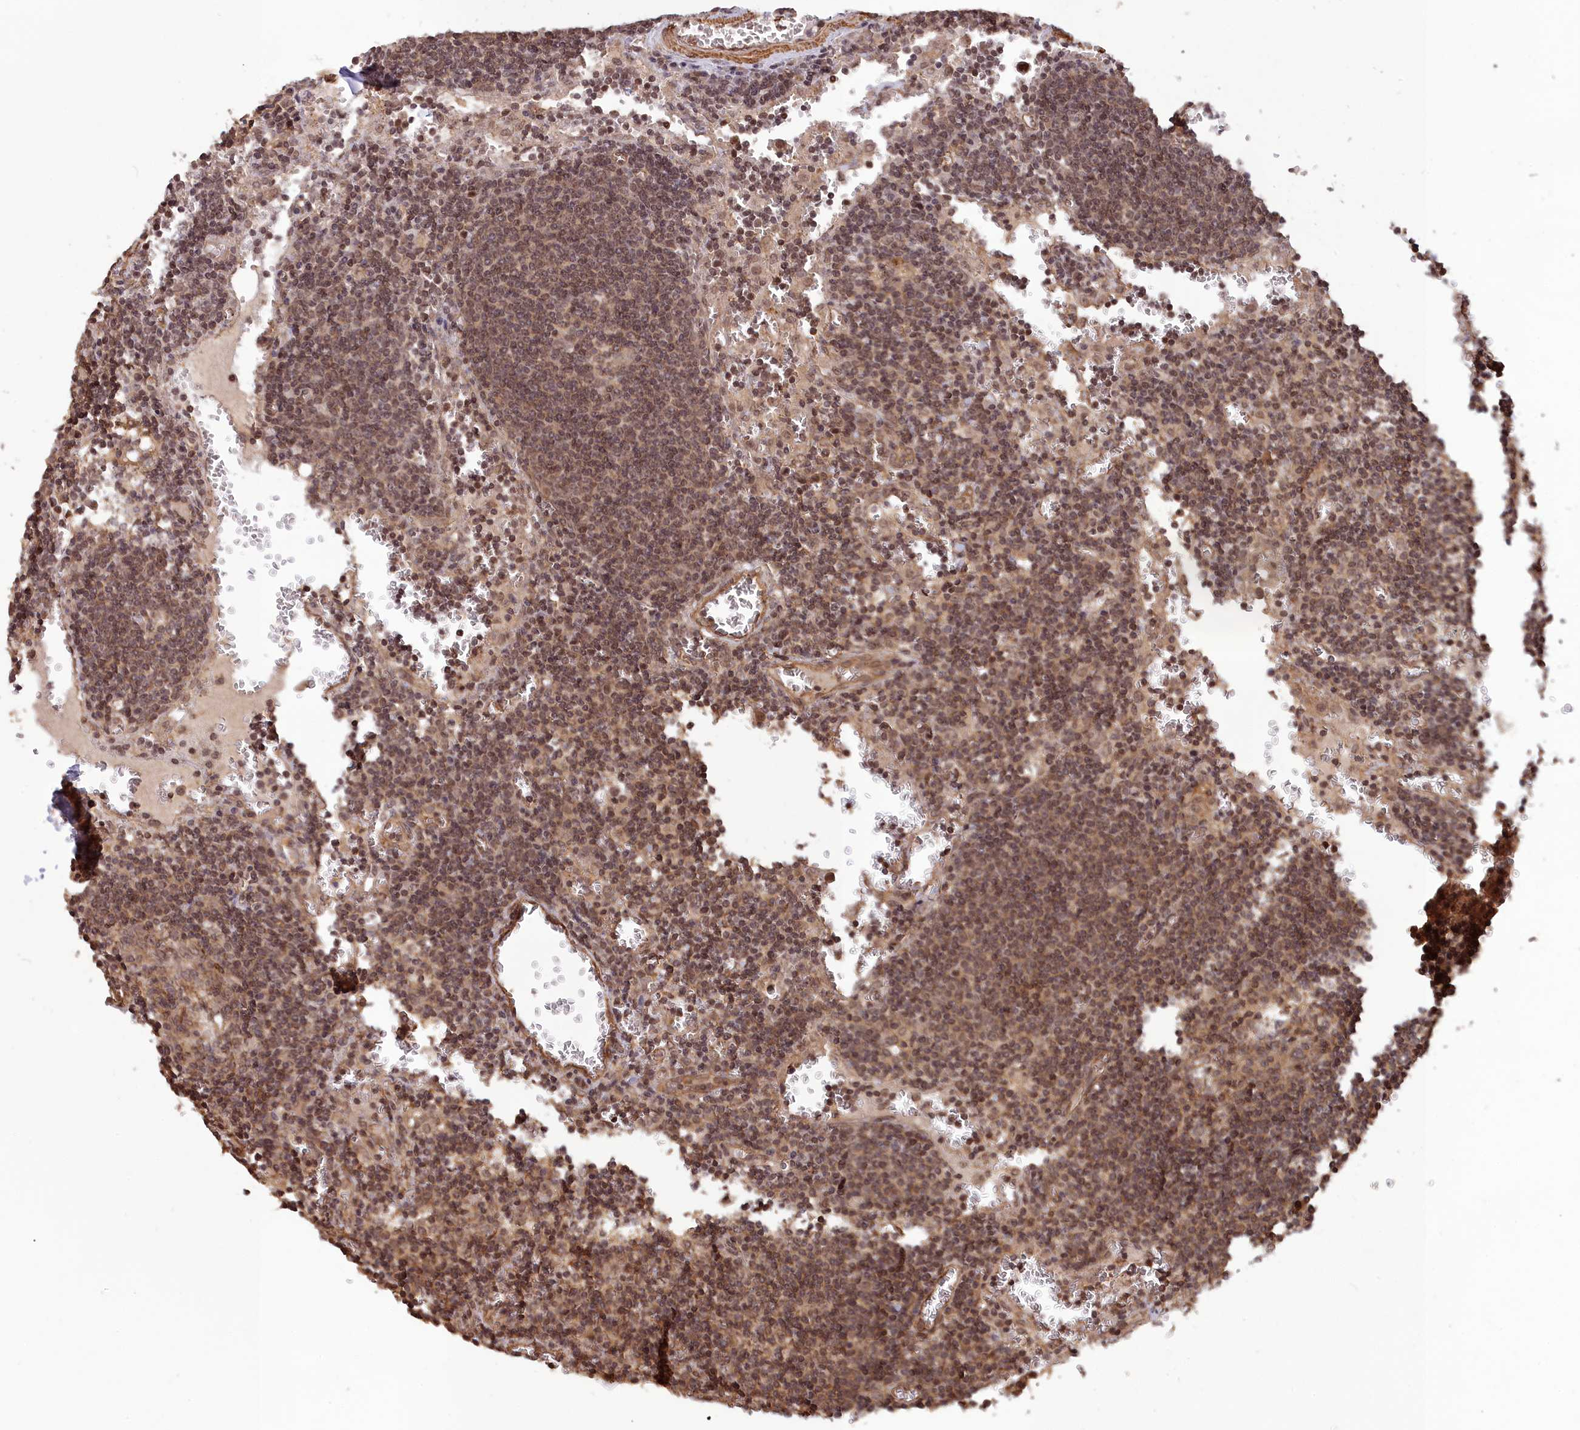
{"staining": {"intensity": "weak", "quantity": "<25%", "location": "nuclear"}, "tissue": "lymph node", "cell_type": "Germinal center cells", "image_type": "normal", "snomed": [{"axis": "morphology", "description": "Normal tissue, NOS"}, {"axis": "topography", "description": "Lymph node"}], "caption": "Immunohistochemistry of benign lymph node reveals no staining in germinal center cells. (DAB IHC, high magnification).", "gene": "CCDC174", "patient": {"sex": "female", "age": 73}}